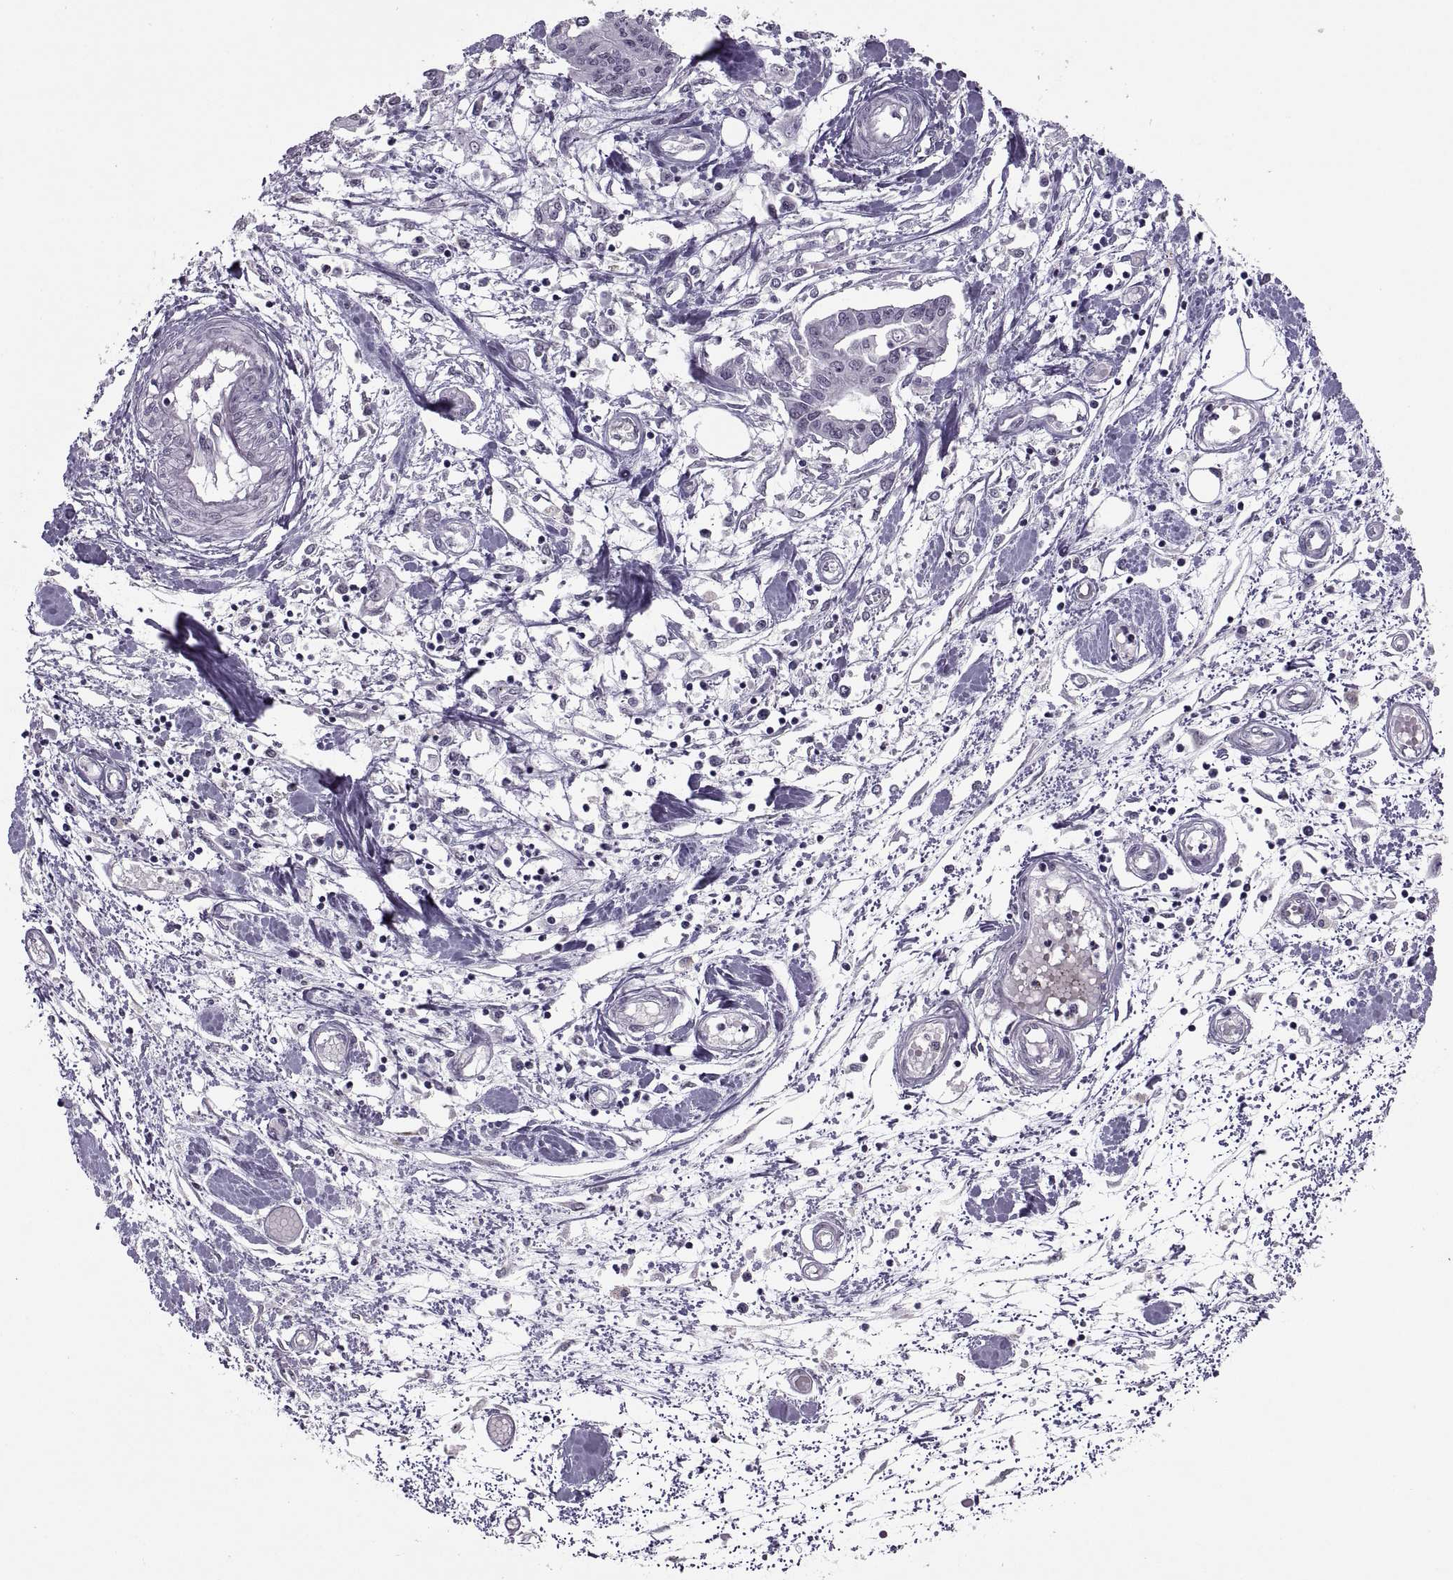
{"staining": {"intensity": "negative", "quantity": "none", "location": "none"}, "tissue": "pancreatic cancer", "cell_type": "Tumor cells", "image_type": "cancer", "snomed": [{"axis": "morphology", "description": "Adenocarcinoma, NOS"}, {"axis": "topography", "description": "Pancreas"}], "caption": "Immunohistochemistry (IHC) of adenocarcinoma (pancreatic) displays no expression in tumor cells.", "gene": "OTP", "patient": {"sex": "male", "age": 60}}